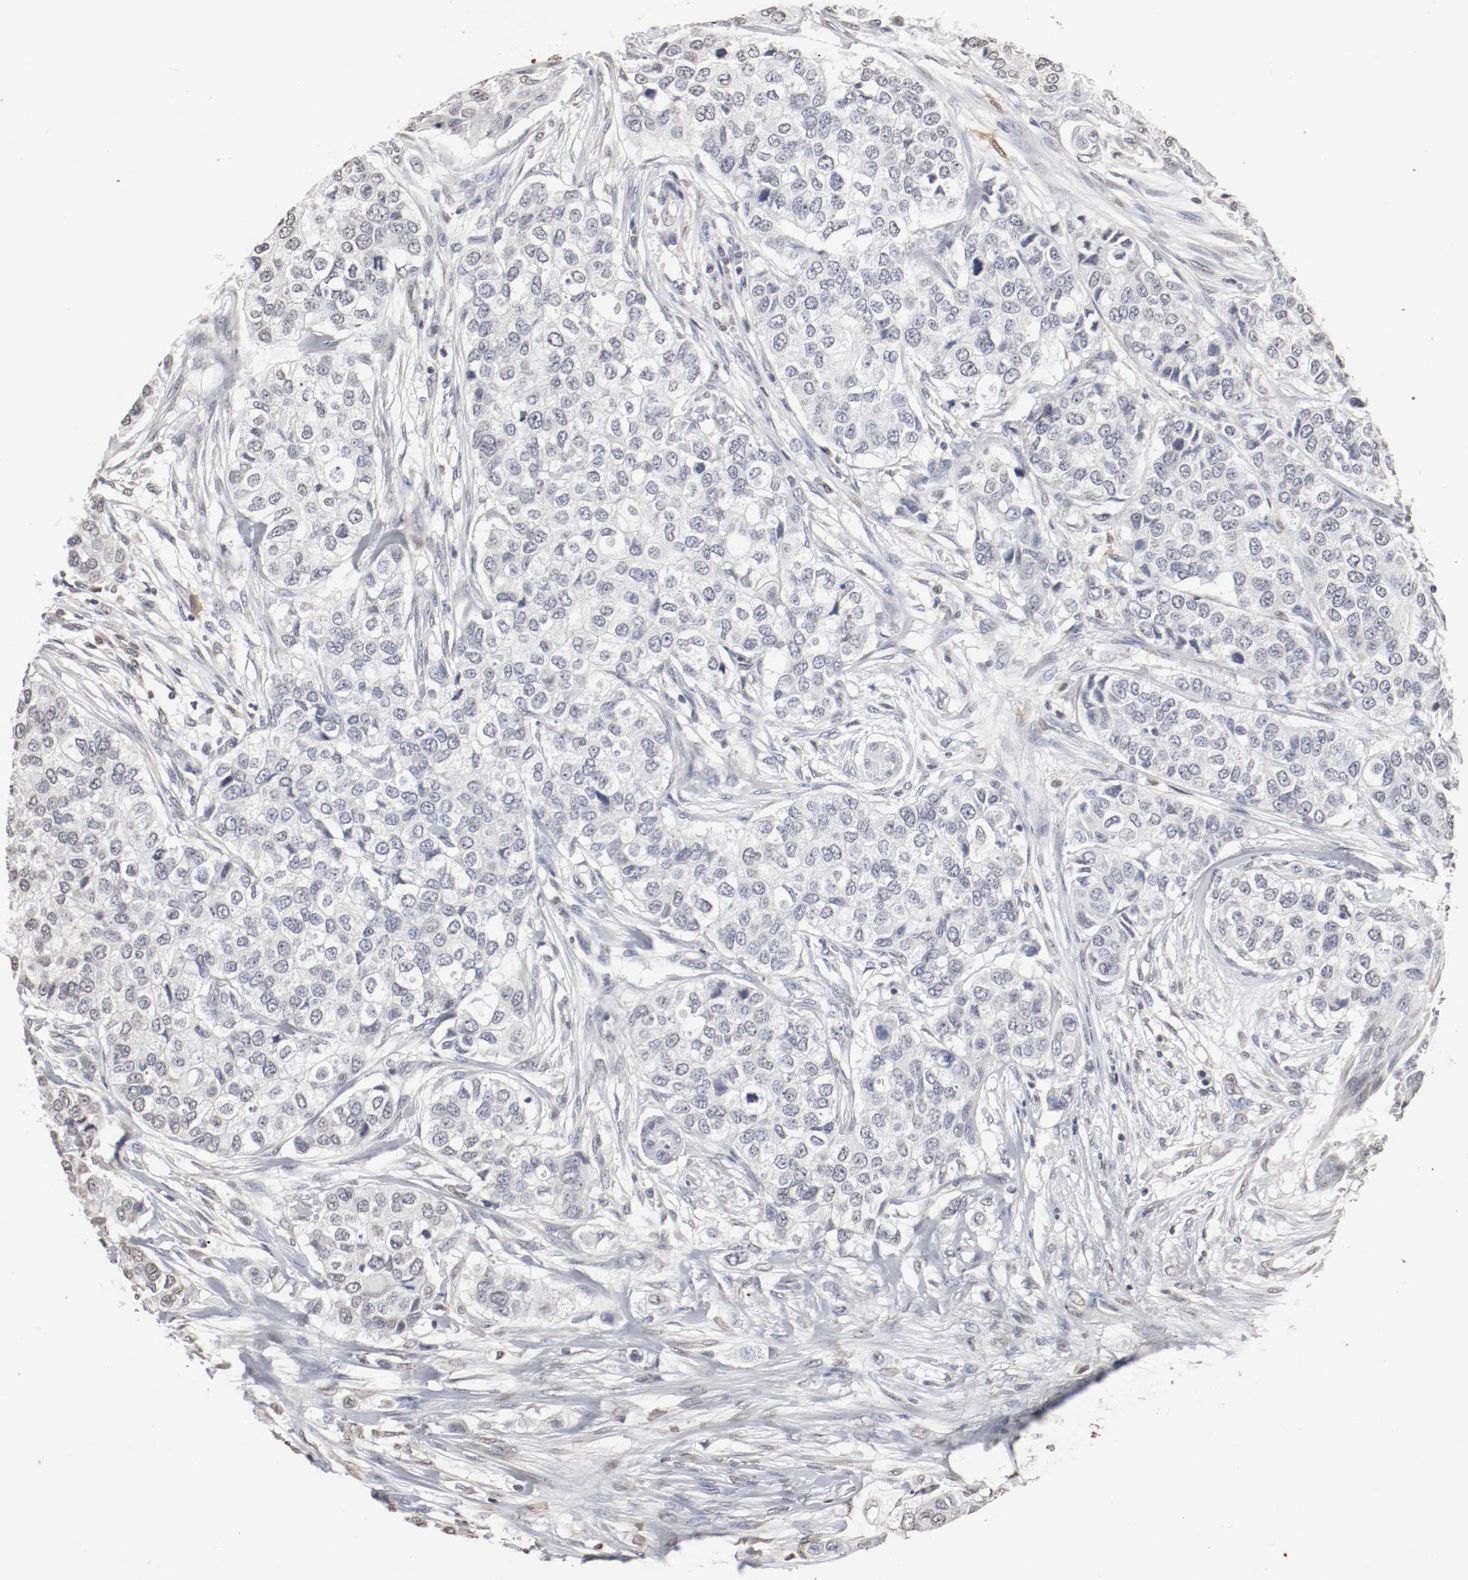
{"staining": {"intensity": "negative", "quantity": "none", "location": "none"}, "tissue": "breast cancer", "cell_type": "Tumor cells", "image_type": "cancer", "snomed": [{"axis": "morphology", "description": "Normal tissue, NOS"}, {"axis": "morphology", "description": "Duct carcinoma"}, {"axis": "topography", "description": "Breast"}], "caption": "Protein analysis of breast cancer reveals no significant staining in tumor cells.", "gene": "WASL", "patient": {"sex": "female", "age": 49}}